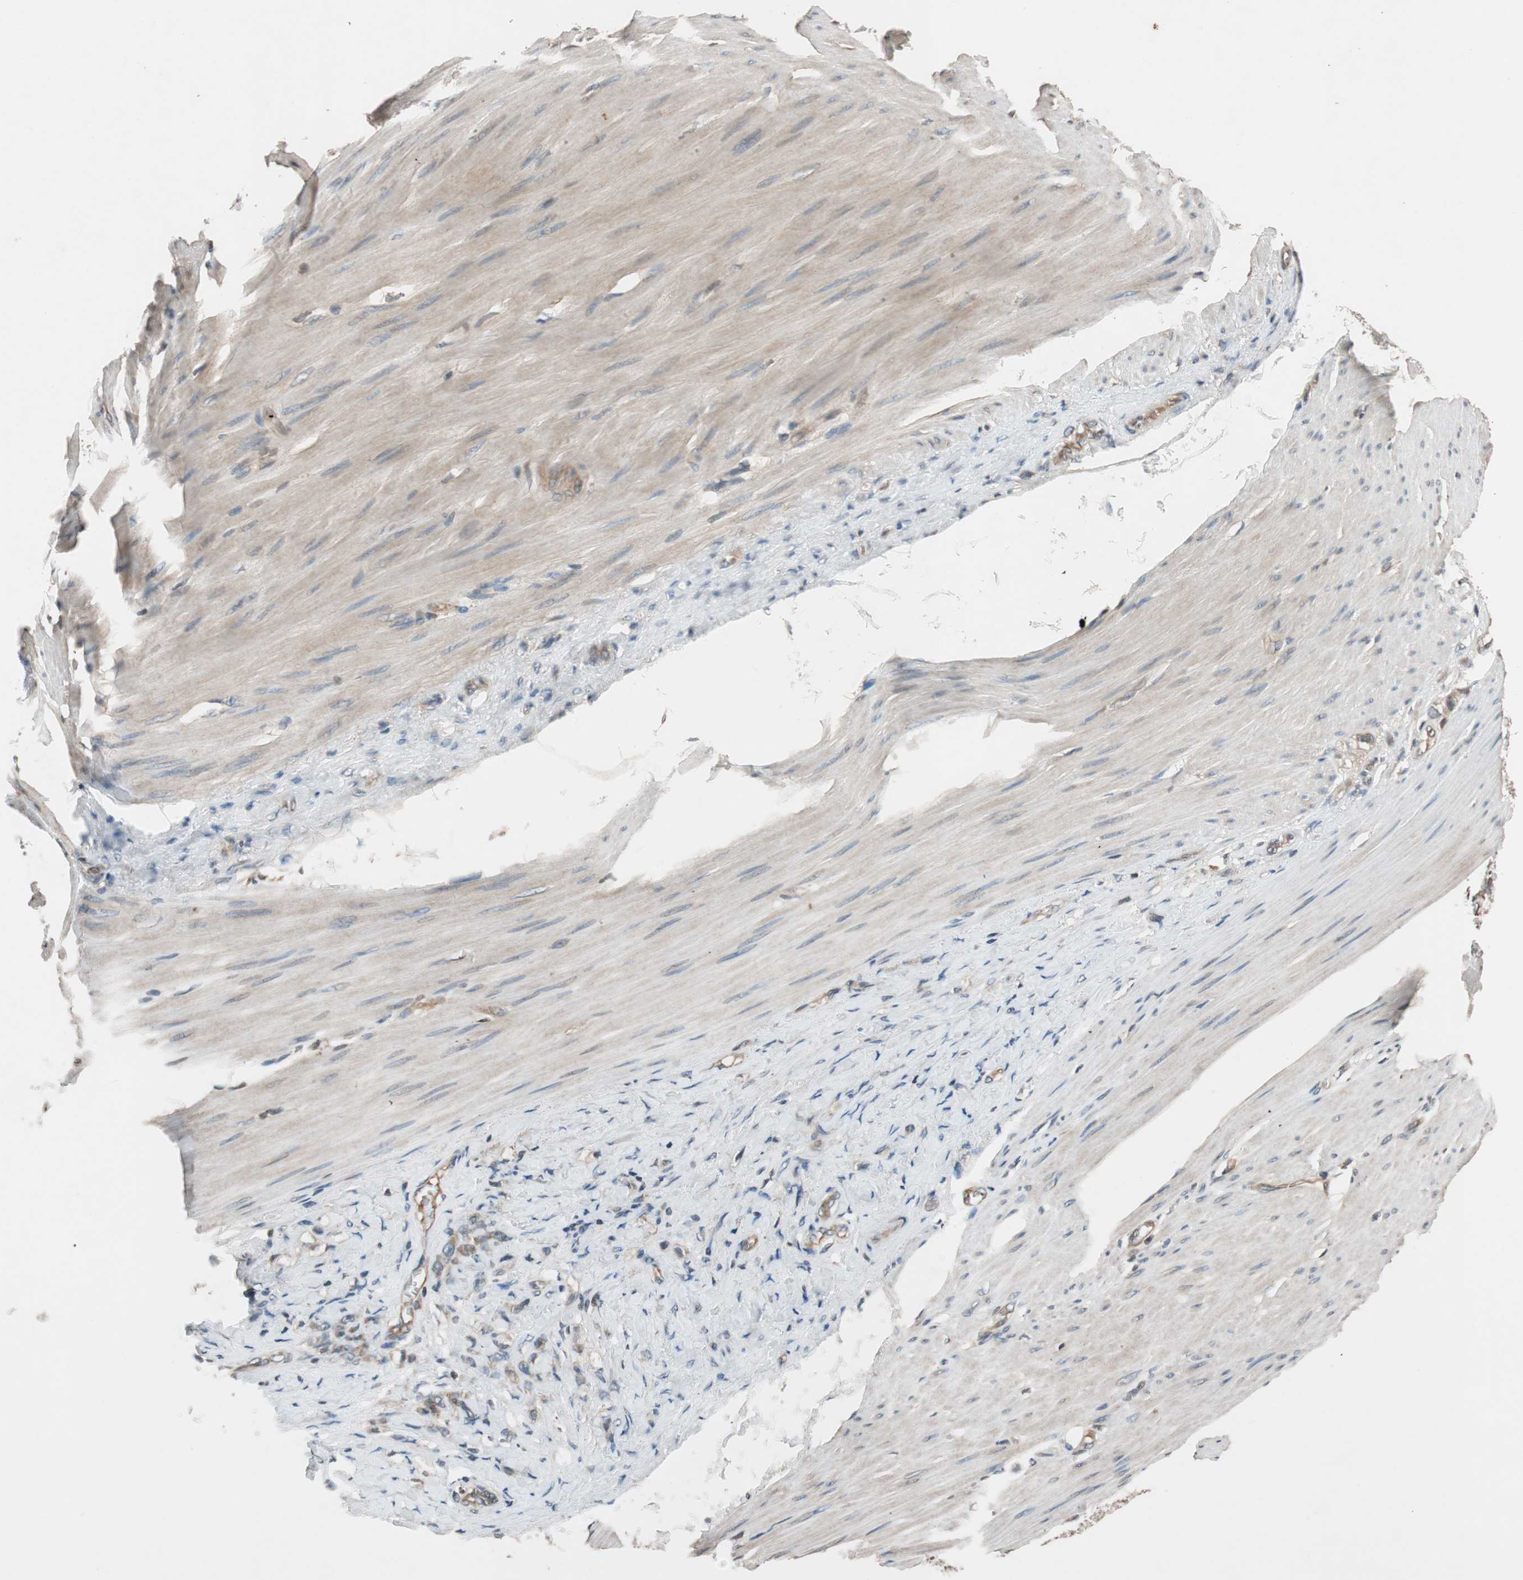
{"staining": {"intensity": "moderate", "quantity": "25%-75%", "location": "cytoplasmic/membranous"}, "tissue": "stomach cancer", "cell_type": "Tumor cells", "image_type": "cancer", "snomed": [{"axis": "morphology", "description": "Adenocarcinoma, NOS"}, {"axis": "topography", "description": "Stomach"}], "caption": "This photomicrograph demonstrates IHC staining of human stomach adenocarcinoma, with medium moderate cytoplasmic/membranous expression in about 25%-75% of tumor cells.", "gene": "GCLM", "patient": {"sex": "male", "age": 82}}